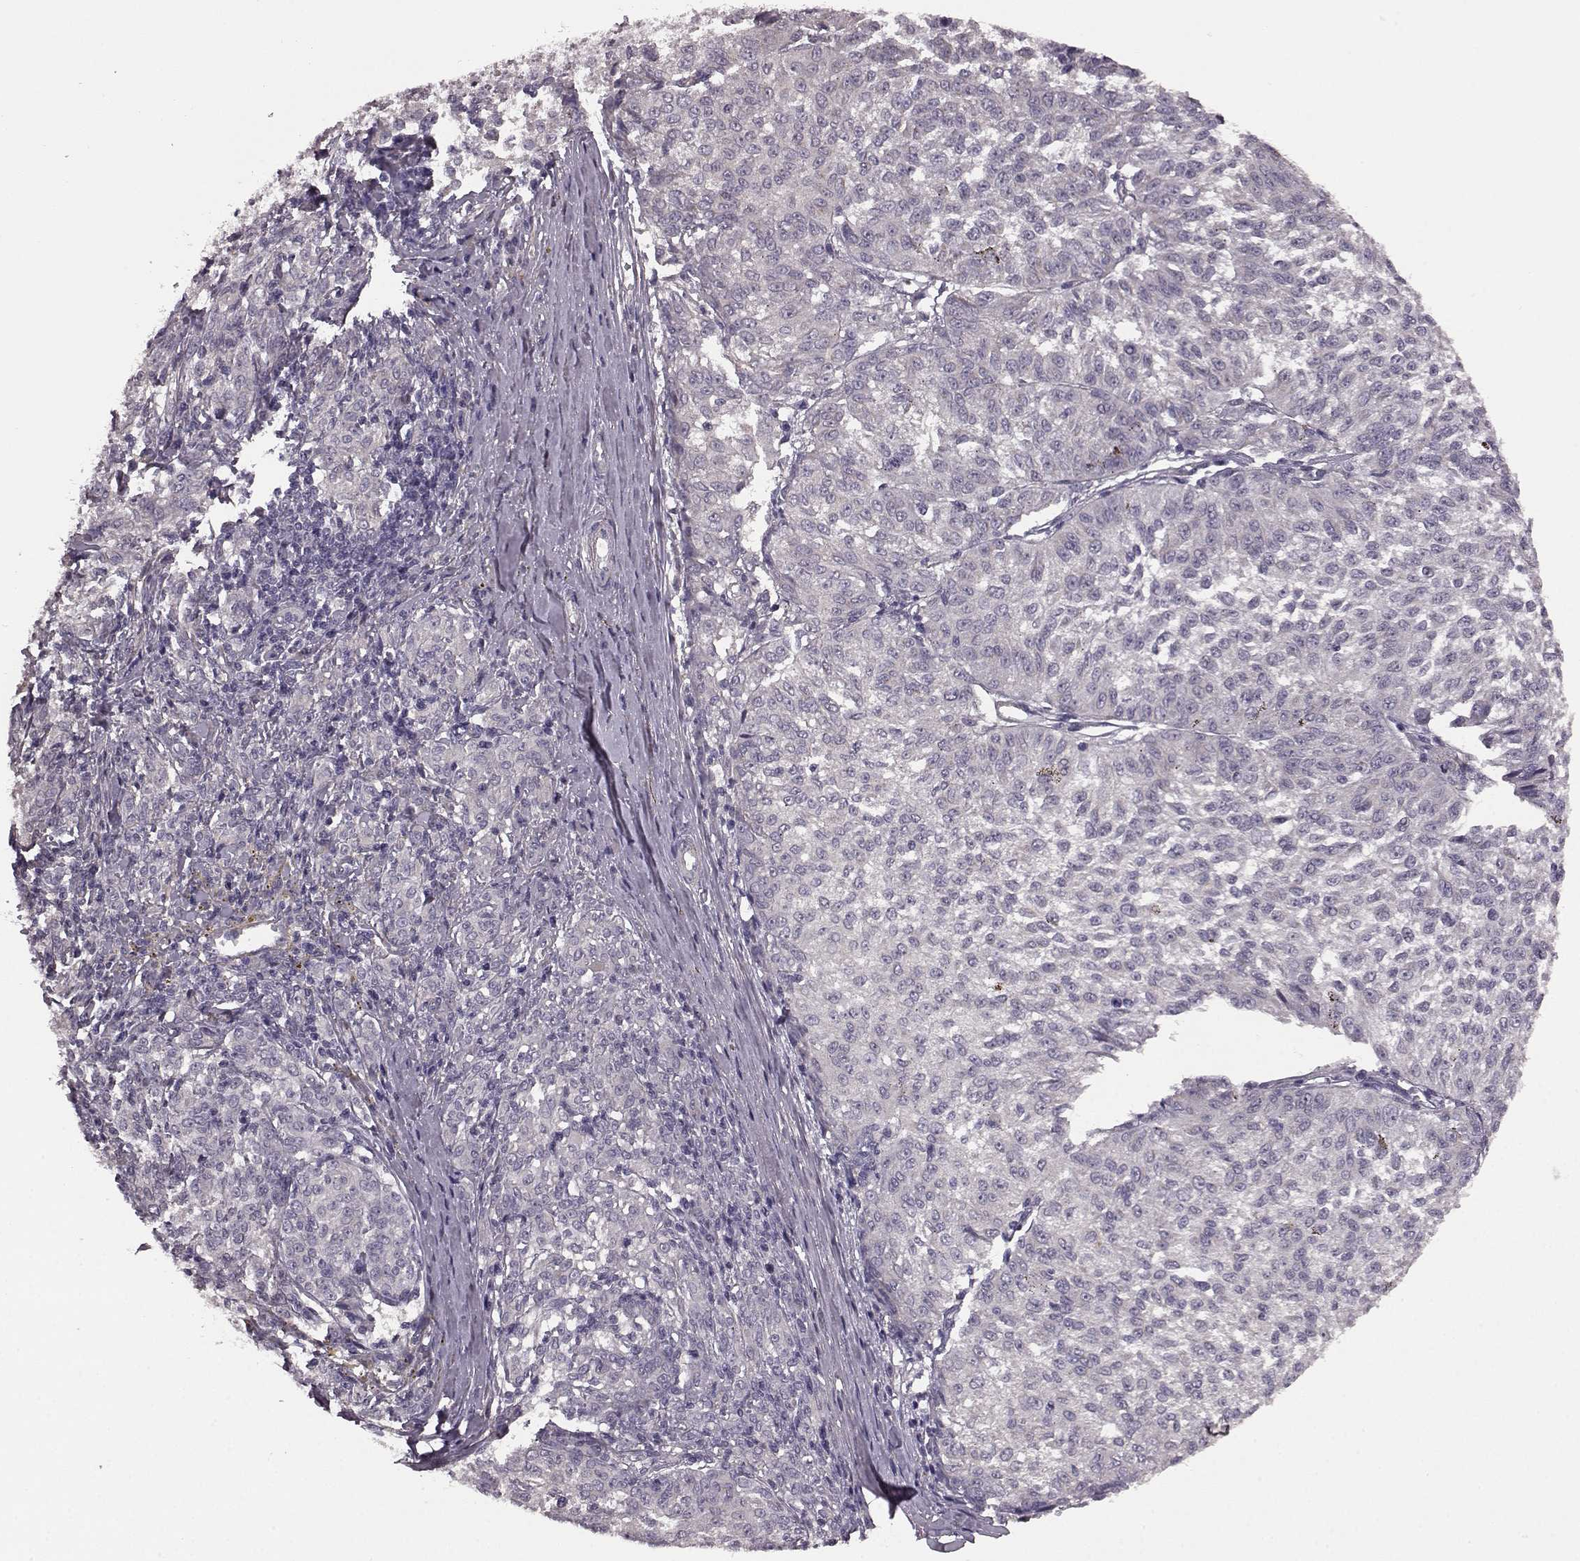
{"staining": {"intensity": "negative", "quantity": "none", "location": "none"}, "tissue": "melanoma", "cell_type": "Tumor cells", "image_type": "cancer", "snomed": [{"axis": "morphology", "description": "Malignant melanoma, NOS"}, {"axis": "topography", "description": "Skin"}], "caption": "The micrograph exhibits no significant positivity in tumor cells of melanoma.", "gene": "GRK1", "patient": {"sex": "female", "age": 72}}